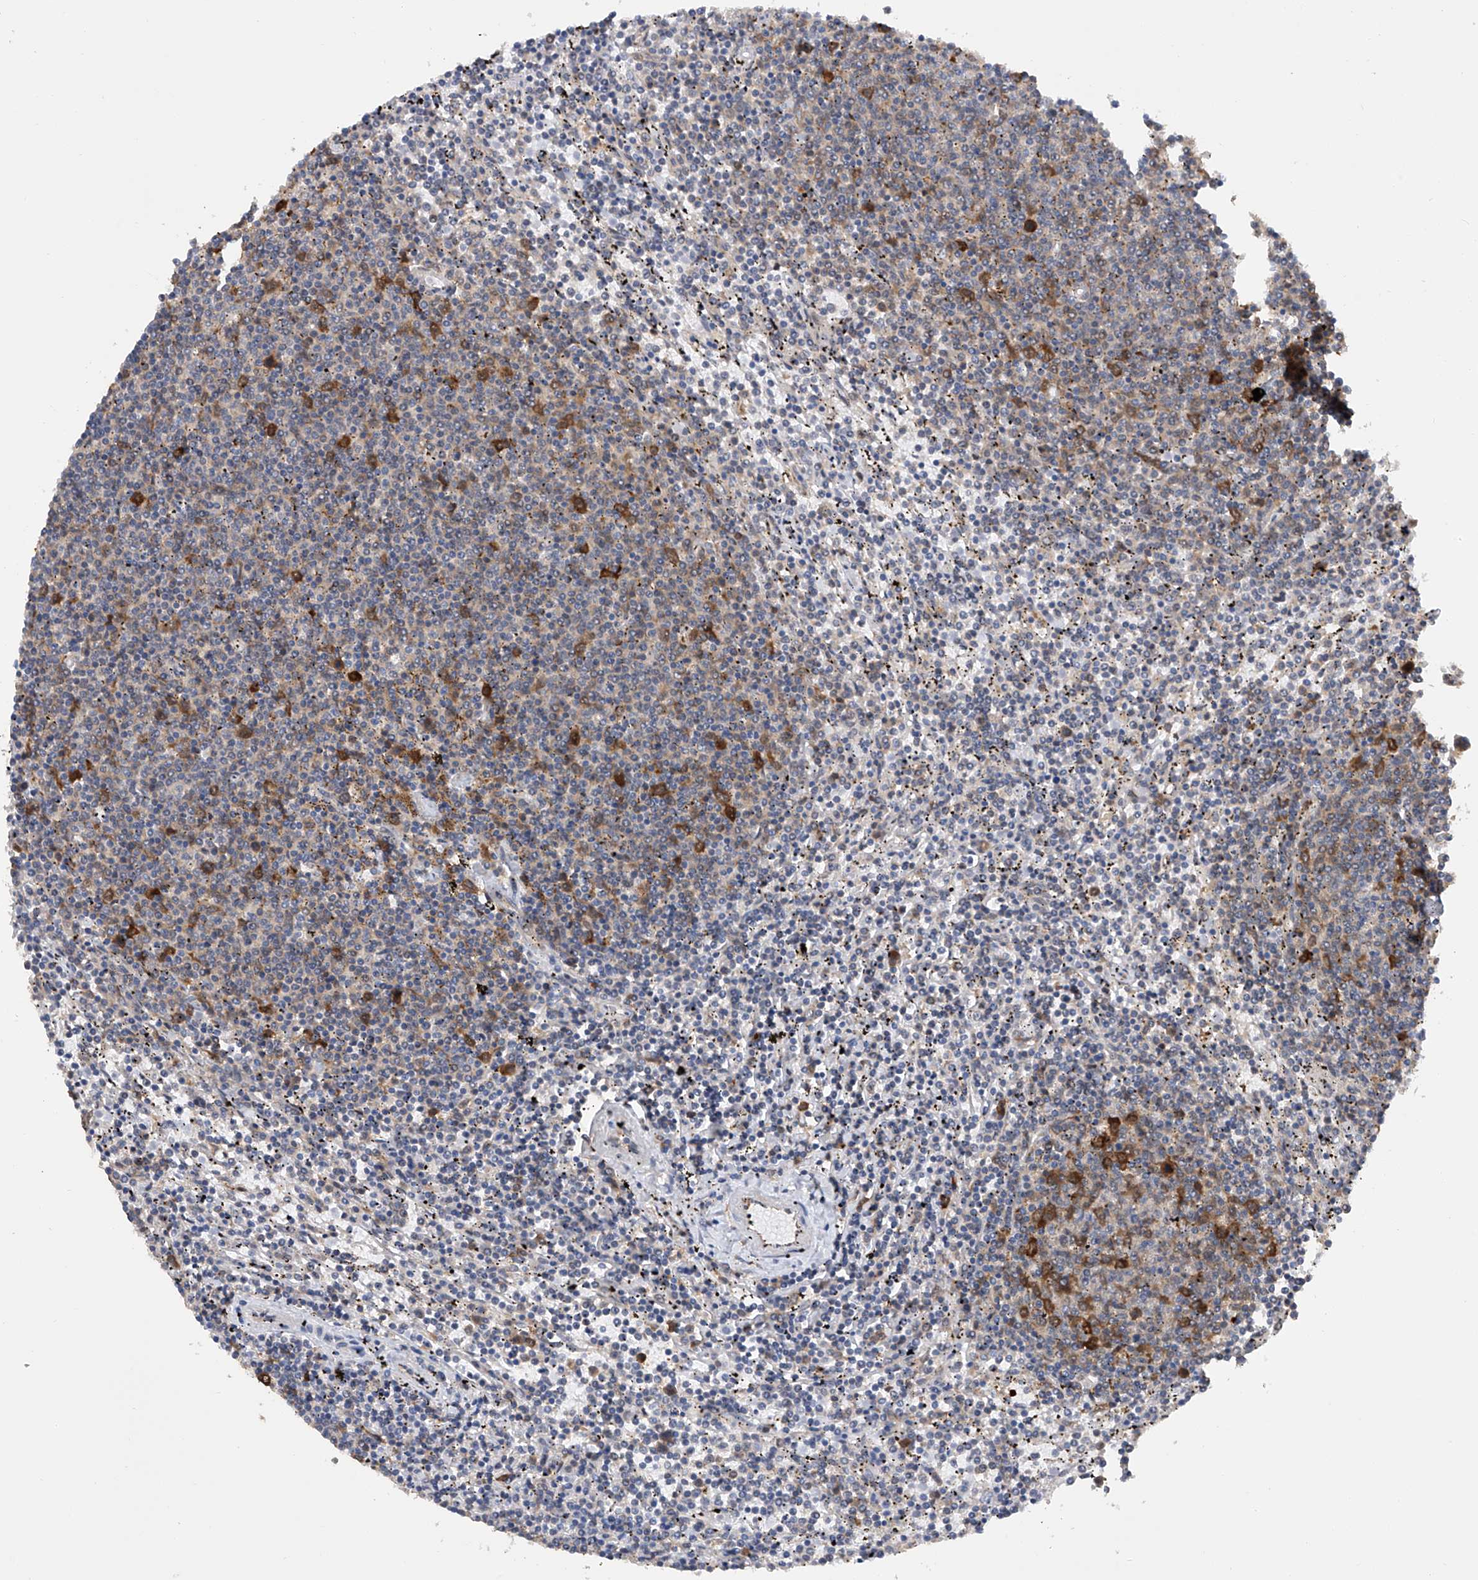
{"staining": {"intensity": "moderate", "quantity": "<25%", "location": "cytoplasmic/membranous"}, "tissue": "lymphoma", "cell_type": "Tumor cells", "image_type": "cancer", "snomed": [{"axis": "morphology", "description": "Malignant lymphoma, non-Hodgkin's type, Low grade"}, {"axis": "topography", "description": "Spleen"}], "caption": "Immunohistochemistry staining of low-grade malignant lymphoma, non-Hodgkin's type, which shows low levels of moderate cytoplasmic/membranous expression in about <25% of tumor cells indicating moderate cytoplasmic/membranous protein expression. The staining was performed using DAB (3,3'-diaminobenzidine) (brown) for protein detection and nuclei were counterstained in hematoxylin (blue).", "gene": "NUDT17", "patient": {"sex": "female", "age": 50}}